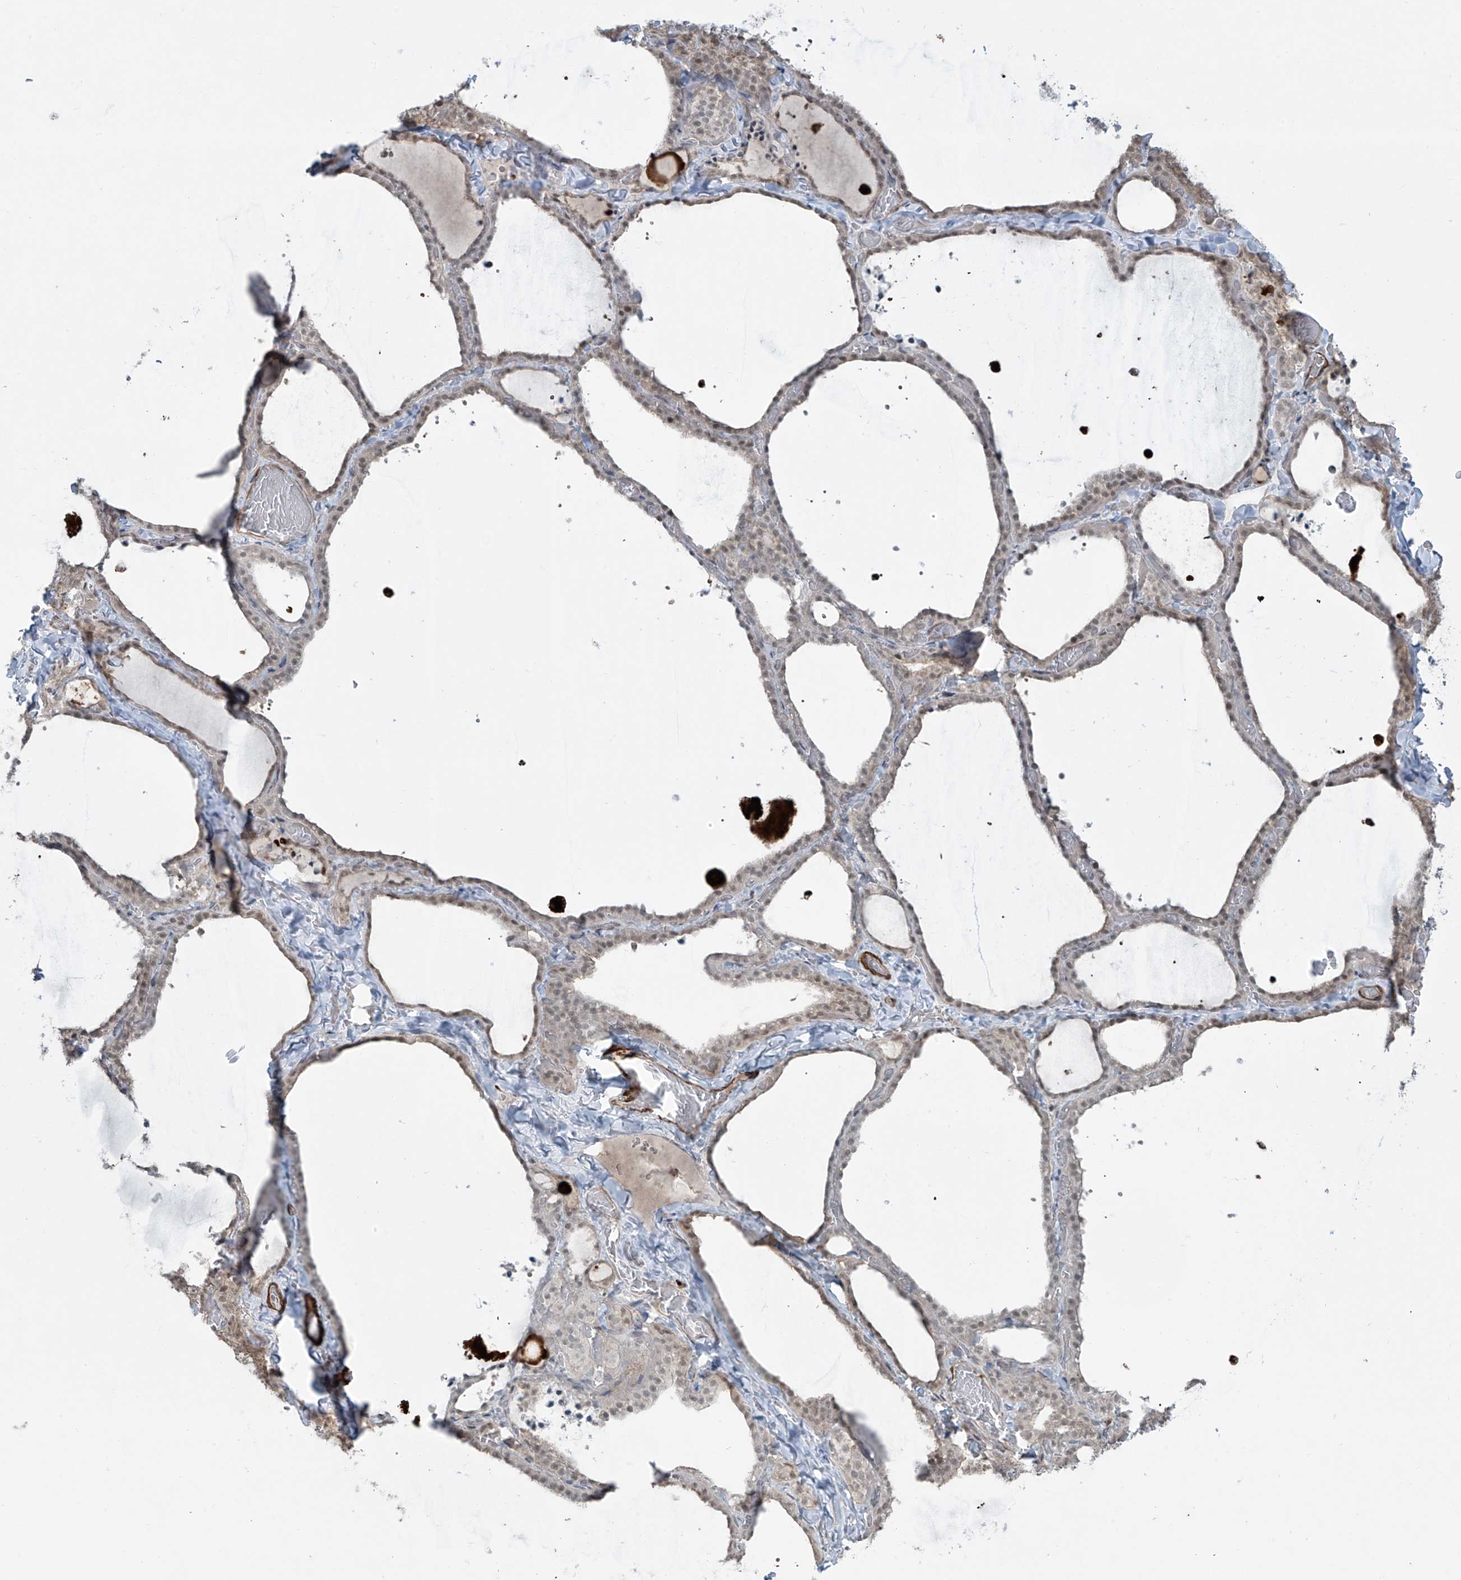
{"staining": {"intensity": "negative", "quantity": "none", "location": "none"}, "tissue": "thyroid gland", "cell_type": "Glandular cells", "image_type": "normal", "snomed": [{"axis": "morphology", "description": "Normal tissue, NOS"}, {"axis": "topography", "description": "Thyroid gland"}], "caption": "Immunohistochemistry (IHC) image of benign thyroid gland: thyroid gland stained with DAB (3,3'-diaminobenzidine) demonstrates no significant protein expression in glandular cells.", "gene": "RASGEF1A", "patient": {"sex": "female", "age": 22}}